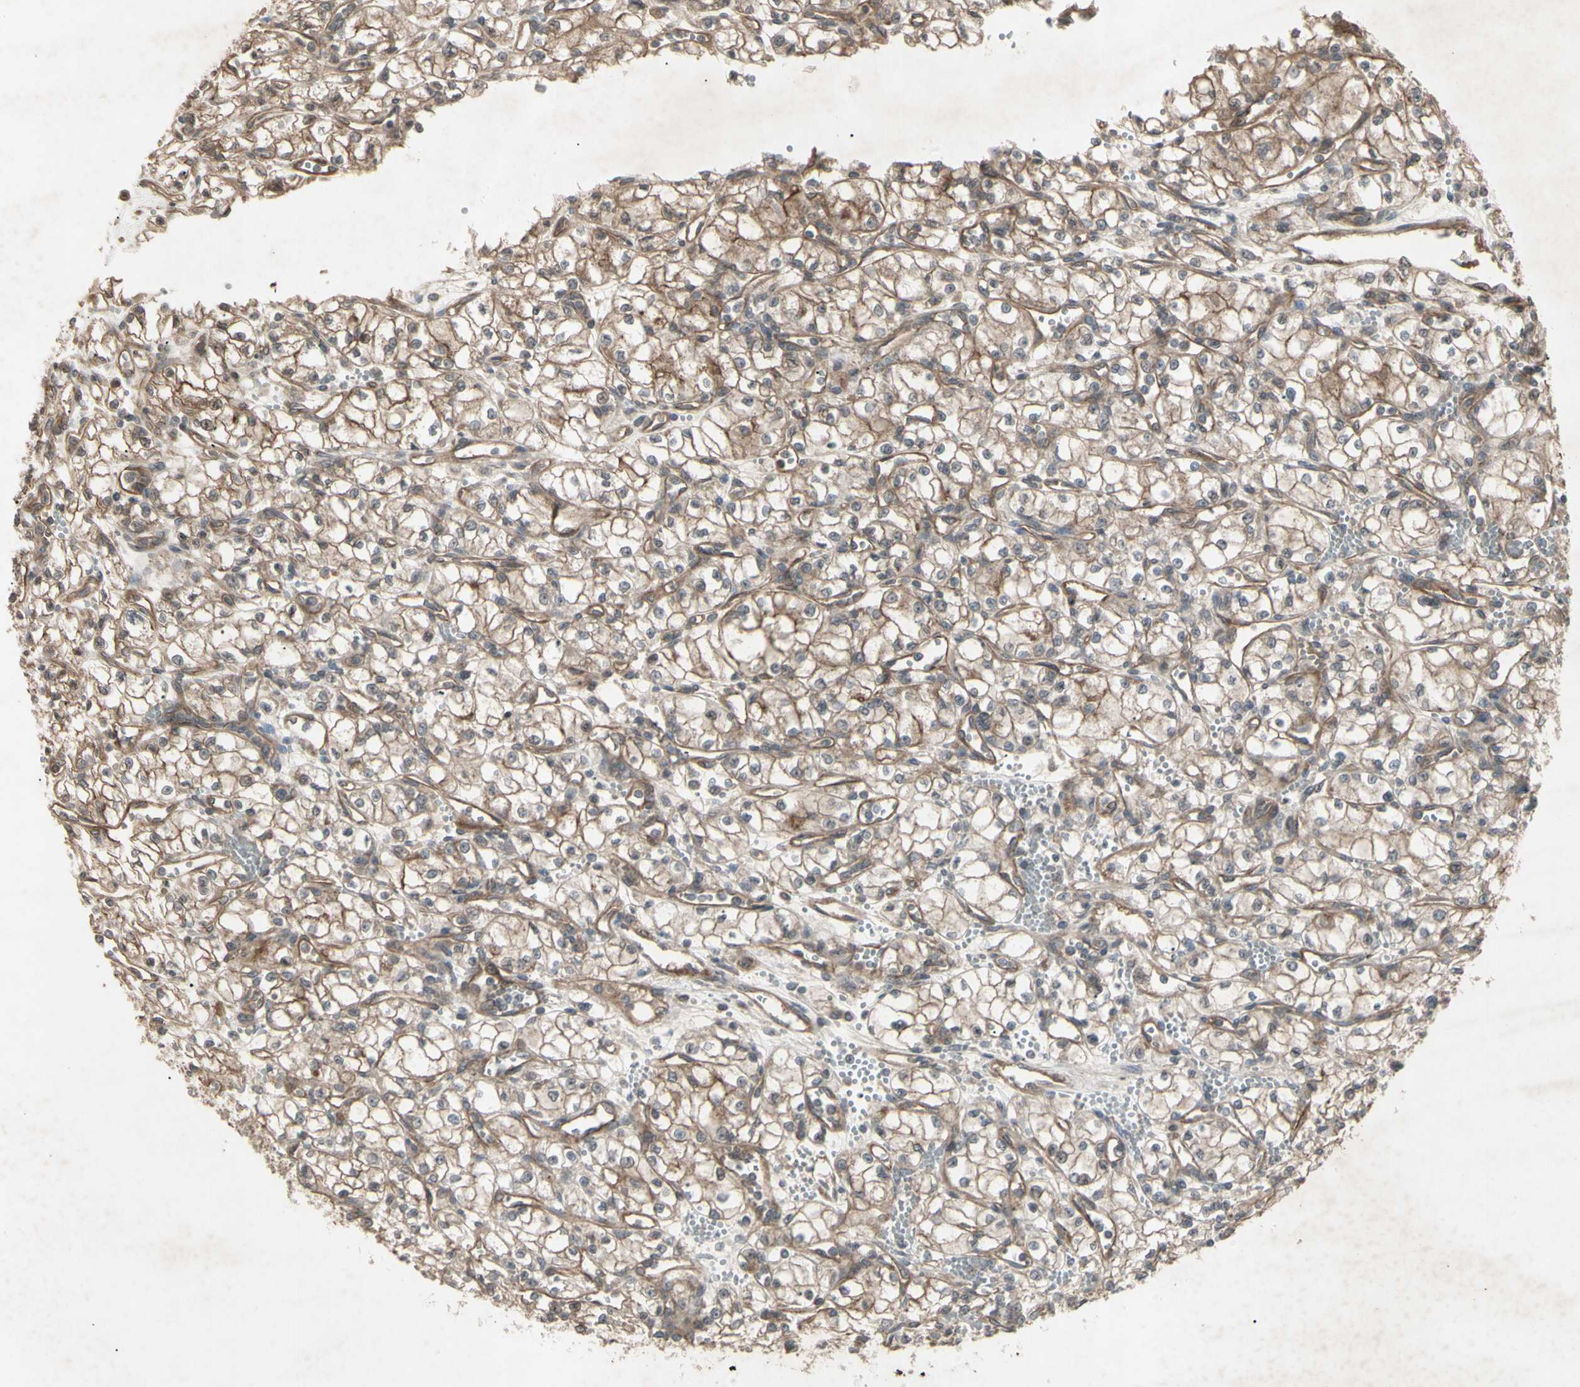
{"staining": {"intensity": "moderate", "quantity": "25%-75%", "location": "cytoplasmic/membranous"}, "tissue": "renal cancer", "cell_type": "Tumor cells", "image_type": "cancer", "snomed": [{"axis": "morphology", "description": "Normal tissue, NOS"}, {"axis": "morphology", "description": "Adenocarcinoma, NOS"}, {"axis": "topography", "description": "Kidney"}], "caption": "Adenocarcinoma (renal) stained for a protein reveals moderate cytoplasmic/membranous positivity in tumor cells. Using DAB (brown) and hematoxylin (blue) stains, captured at high magnification using brightfield microscopy.", "gene": "JAG1", "patient": {"sex": "male", "age": 59}}